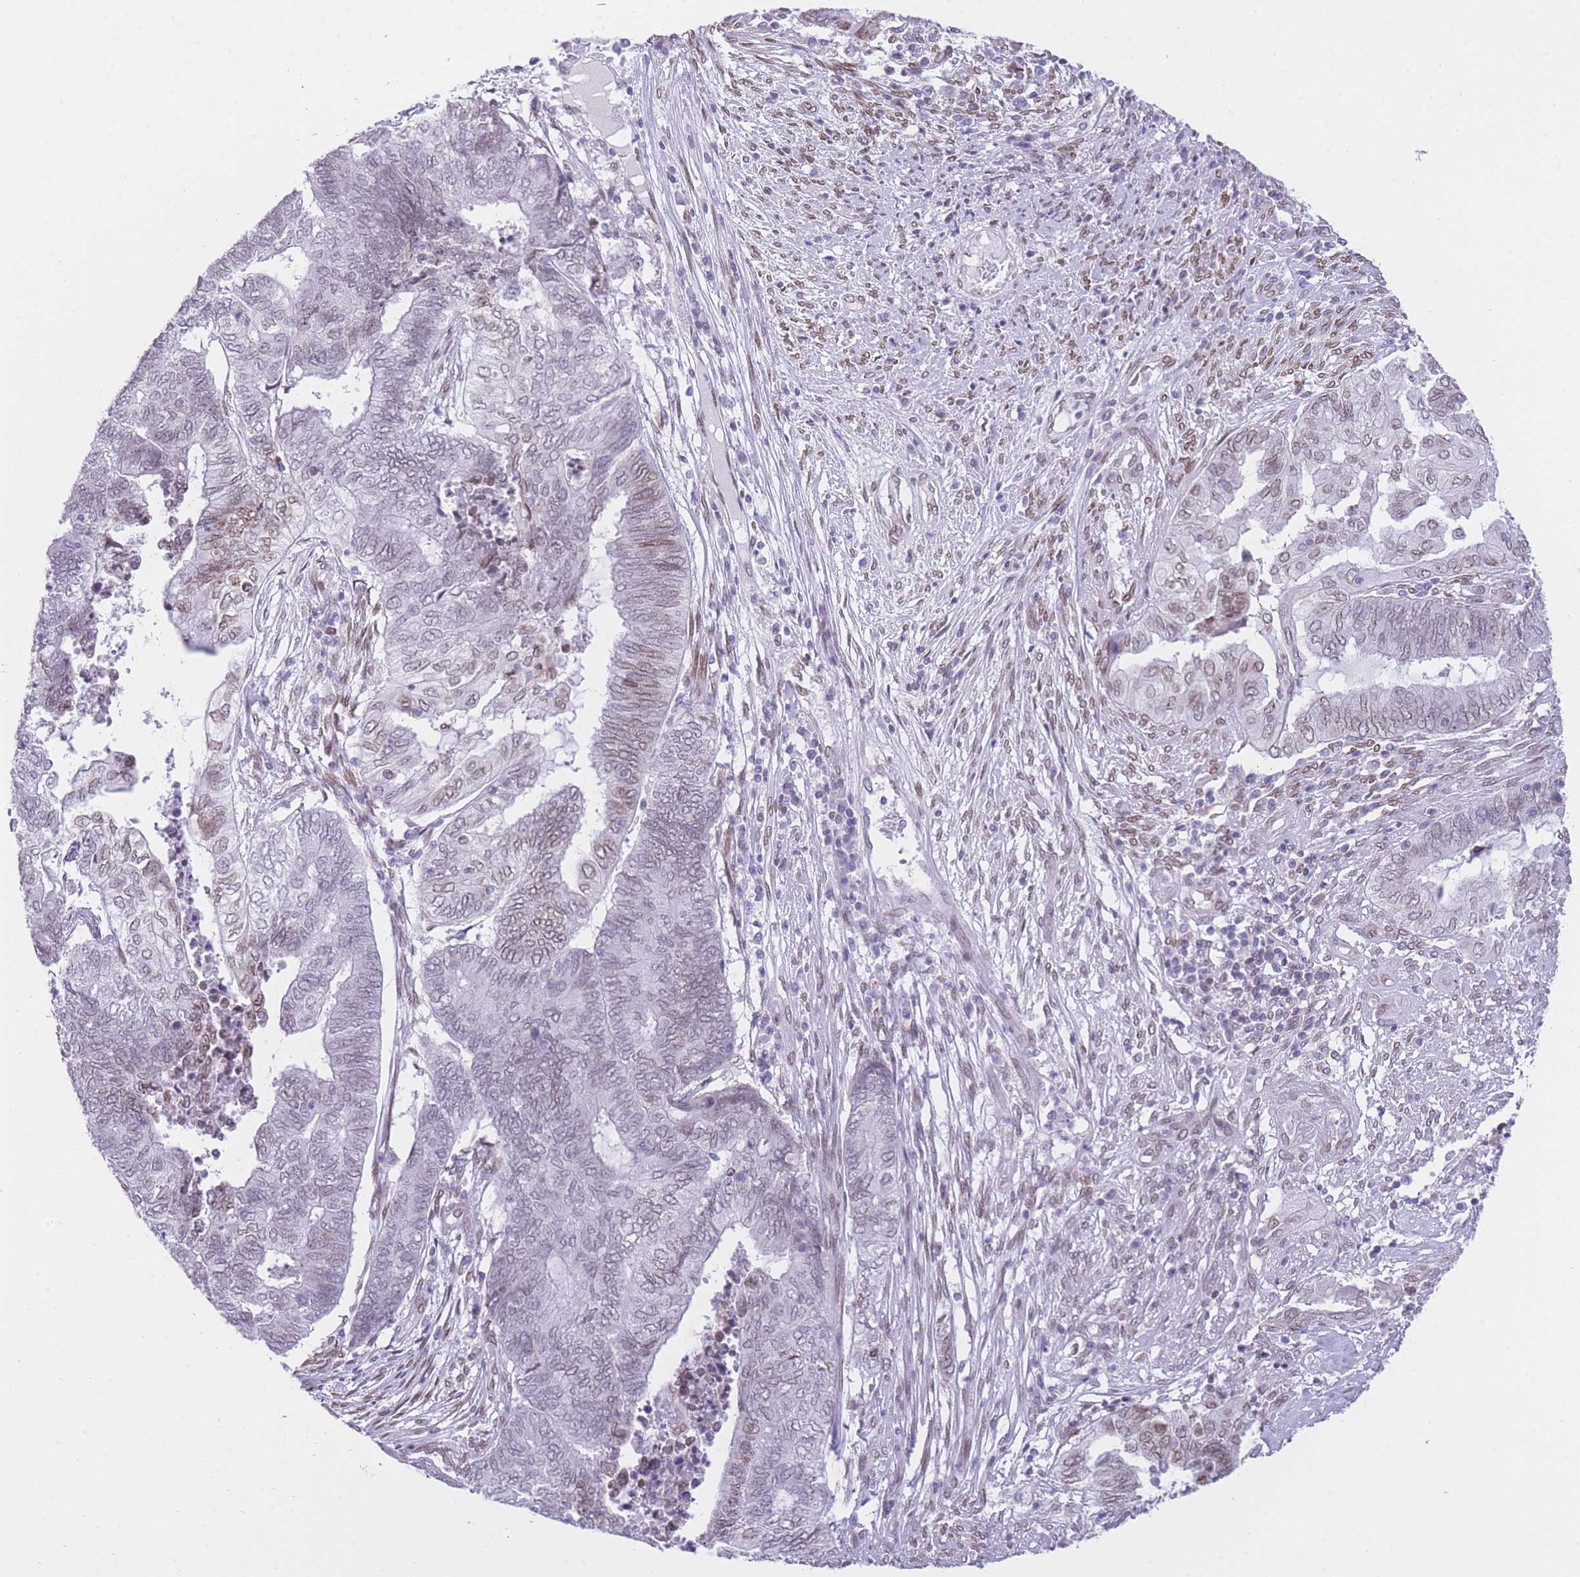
{"staining": {"intensity": "weak", "quantity": "25%-75%", "location": "cytoplasmic/membranous,nuclear"}, "tissue": "endometrial cancer", "cell_type": "Tumor cells", "image_type": "cancer", "snomed": [{"axis": "morphology", "description": "Adenocarcinoma, NOS"}, {"axis": "topography", "description": "Uterus"}, {"axis": "topography", "description": "Endometrium"}], "caption": "Protein expression analysis of endometrial cancer displays weak cytoplasmic/membranous and nuclear positivity in about 25%-75% of tumor cells.", "gene": "OR10AD1", "patient": {"sex": "female", "age": 70}}